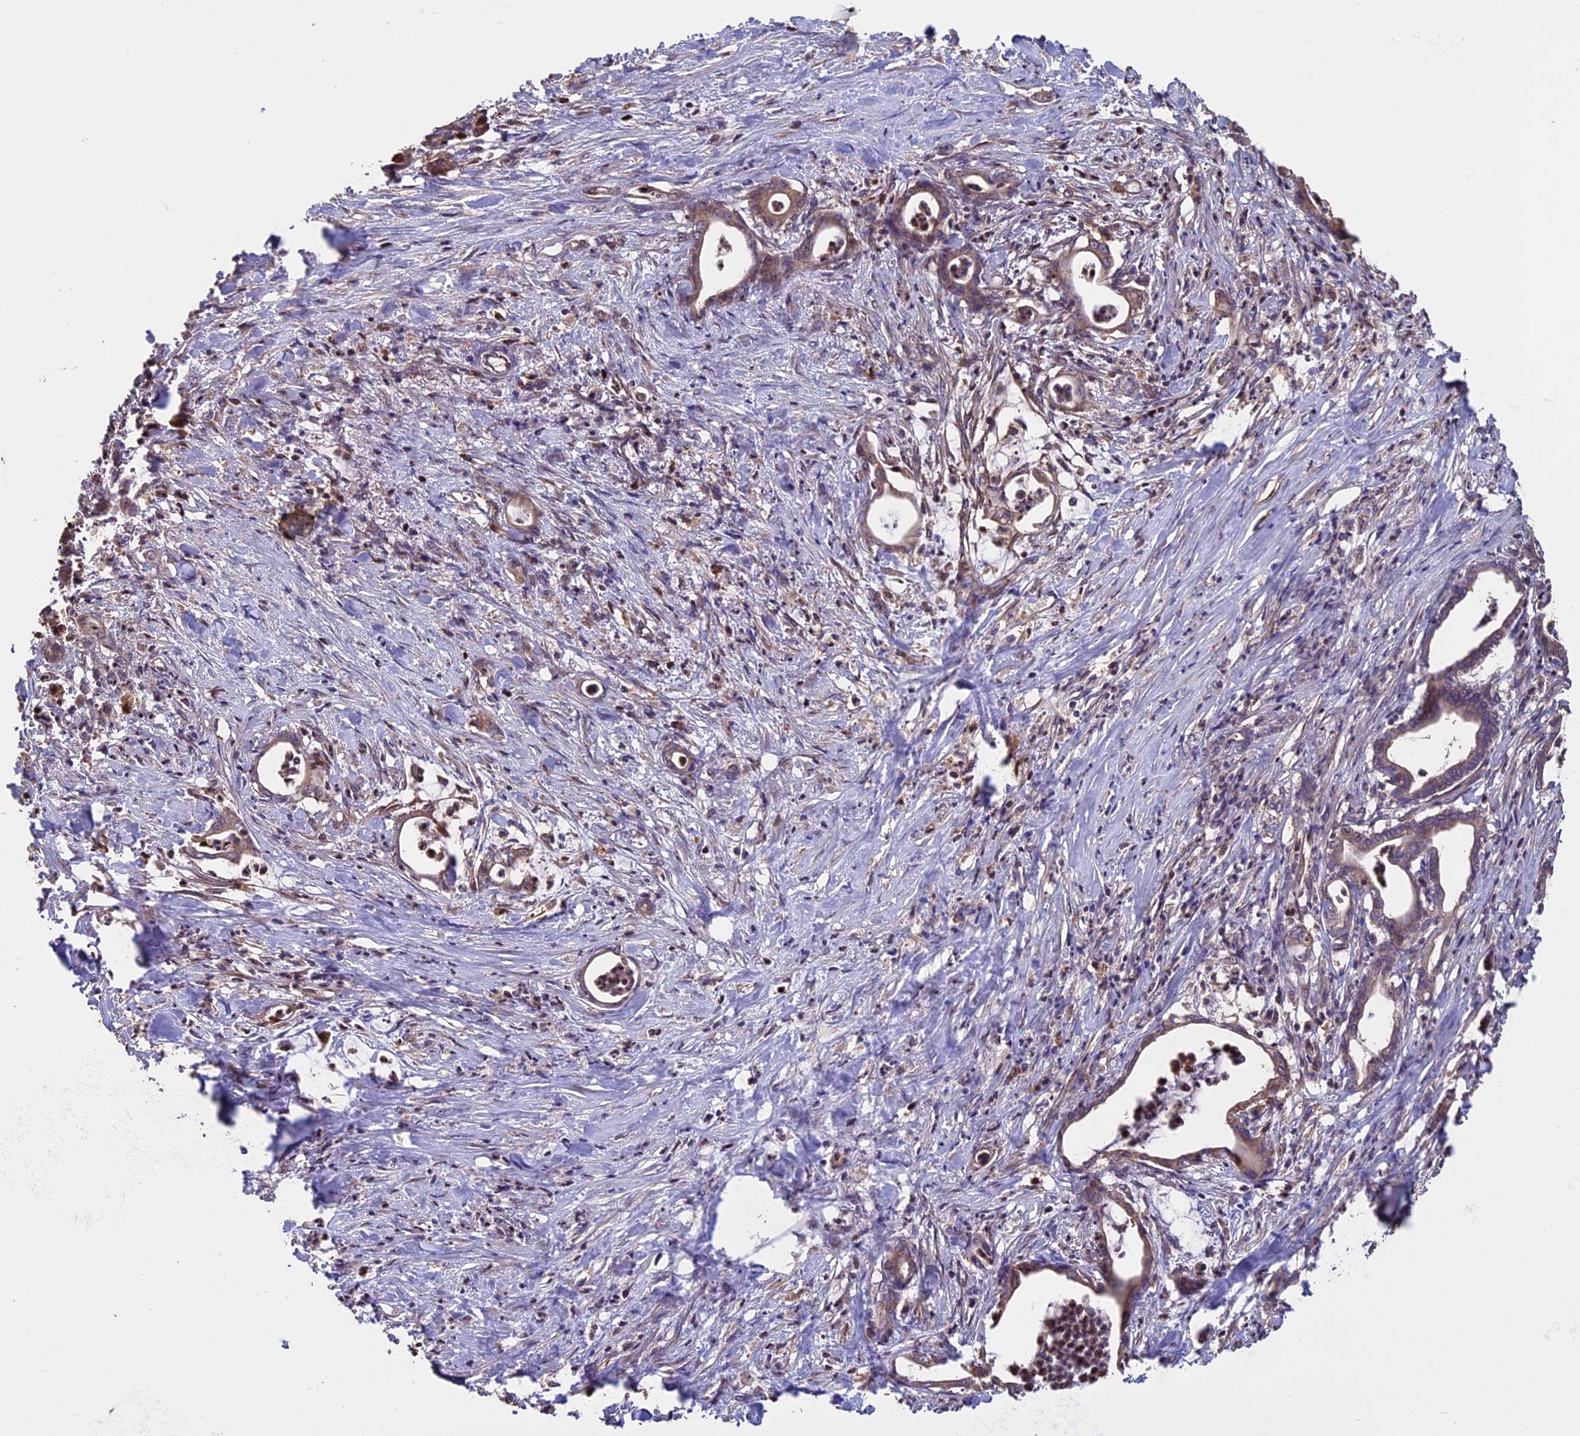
{"staining": {"intensity": "weak", "quantity": ">75%", "location": "cytoplasmic/membranous"}, "tissue": "pancreatic cancer", "cell_type": "Tumor cells", "image_type": "cancer", "snomed": [{"axis": "morphology", "description": "Adenocarcinoma, NOS"}, {"axis": "topography", "description": "Pancreas"}], "caption": "This micrograph reveals immunohistochemistry staining of pancreatic cancer, with low weak cytoplasmic/membranous positivity in about >75% of tumor cells.", "gene": "VWA3A", "patient": {"sex": "female", "age": 55}}